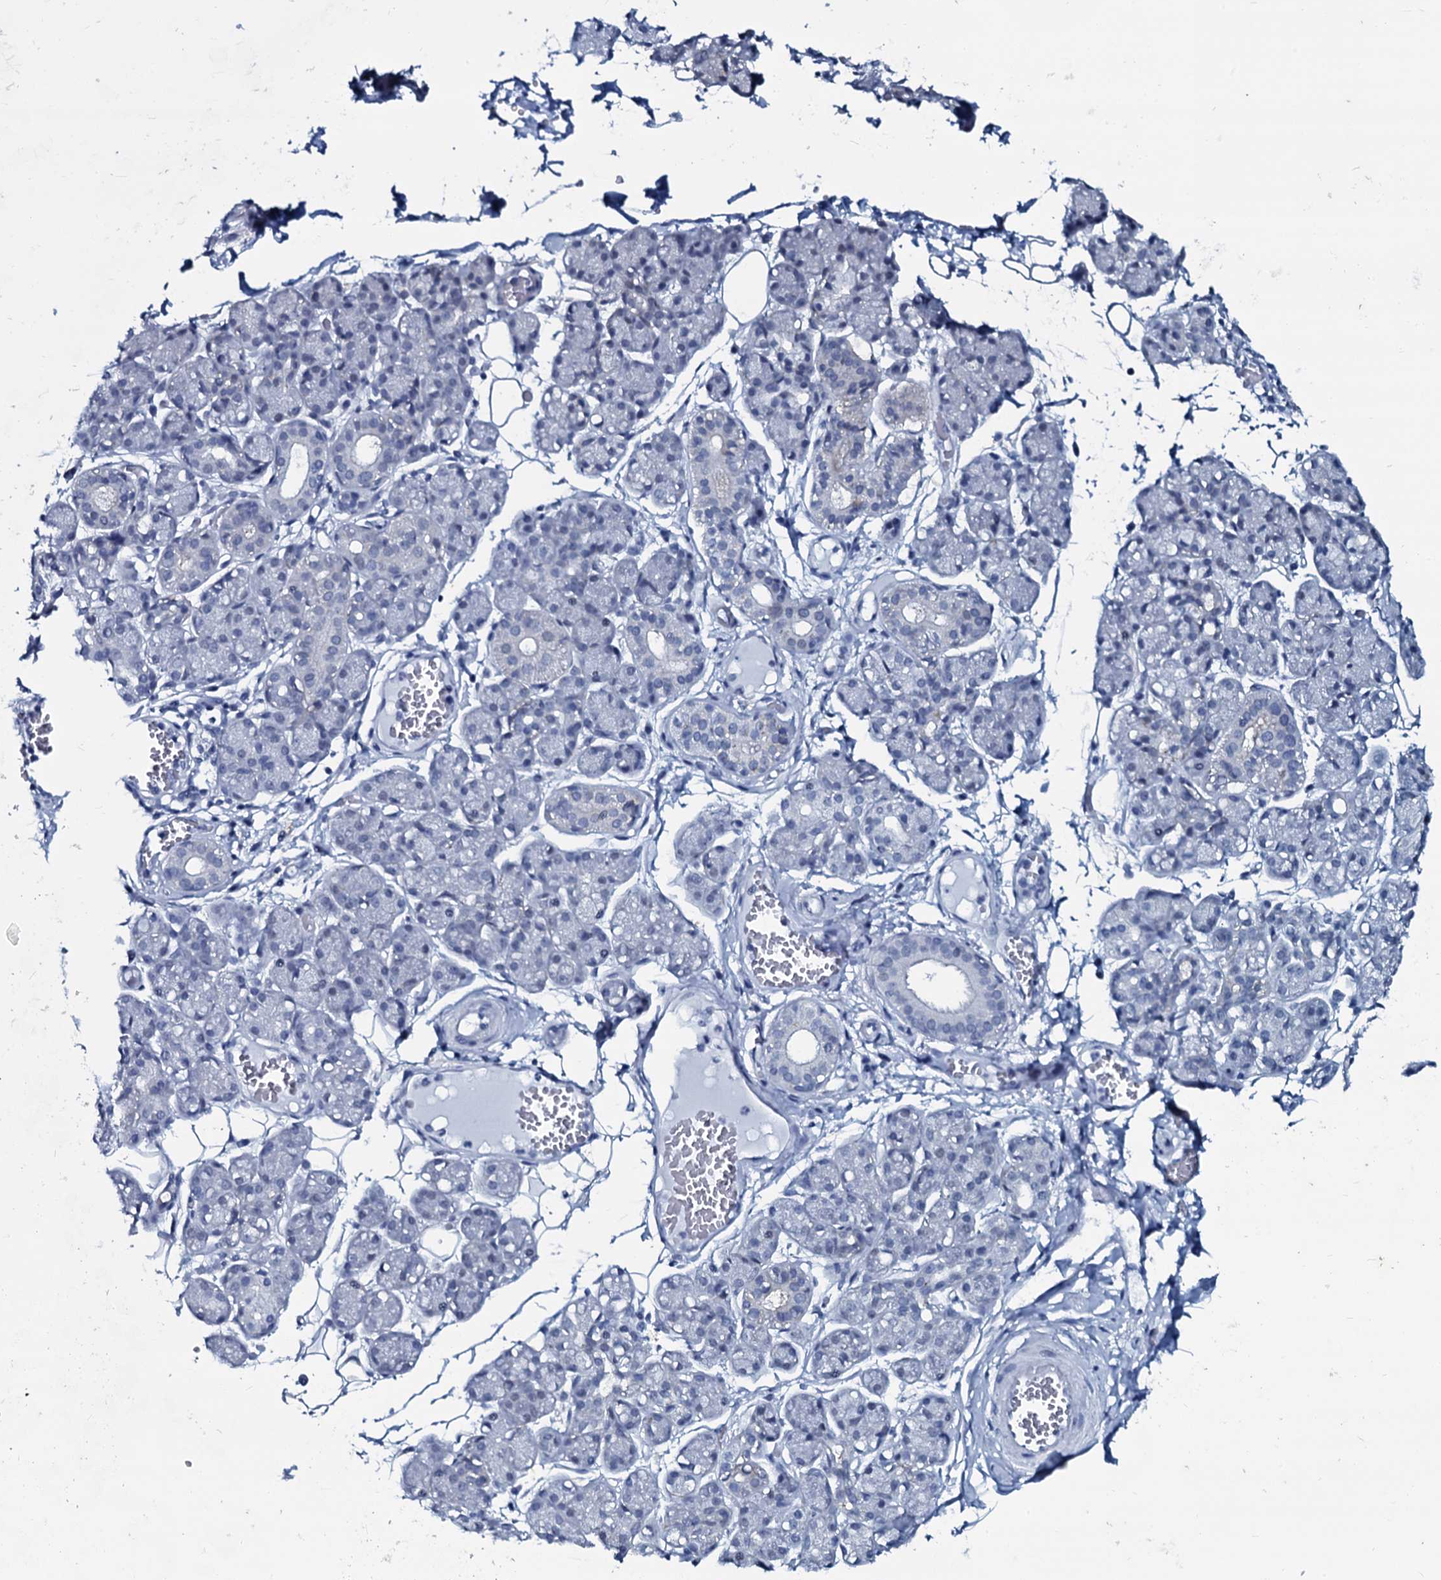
{"staining": {"intensity": "negative", "quantity": "none", "location": "none"}, "tissue": "salivary gland", "cell_type": "Glandular cells", "image_type": "normal", "snomed": [{"axis": "morphology", "description": "Normal tissue, NOS"}, {"axis": "topography", "description": "Salivary gland"}], "caption": "The micrograph displays no significant positivity in glandular cells of salivary gland.", "gene": "SLC4A7", "patient": {"sex": "male", "age": 63}}